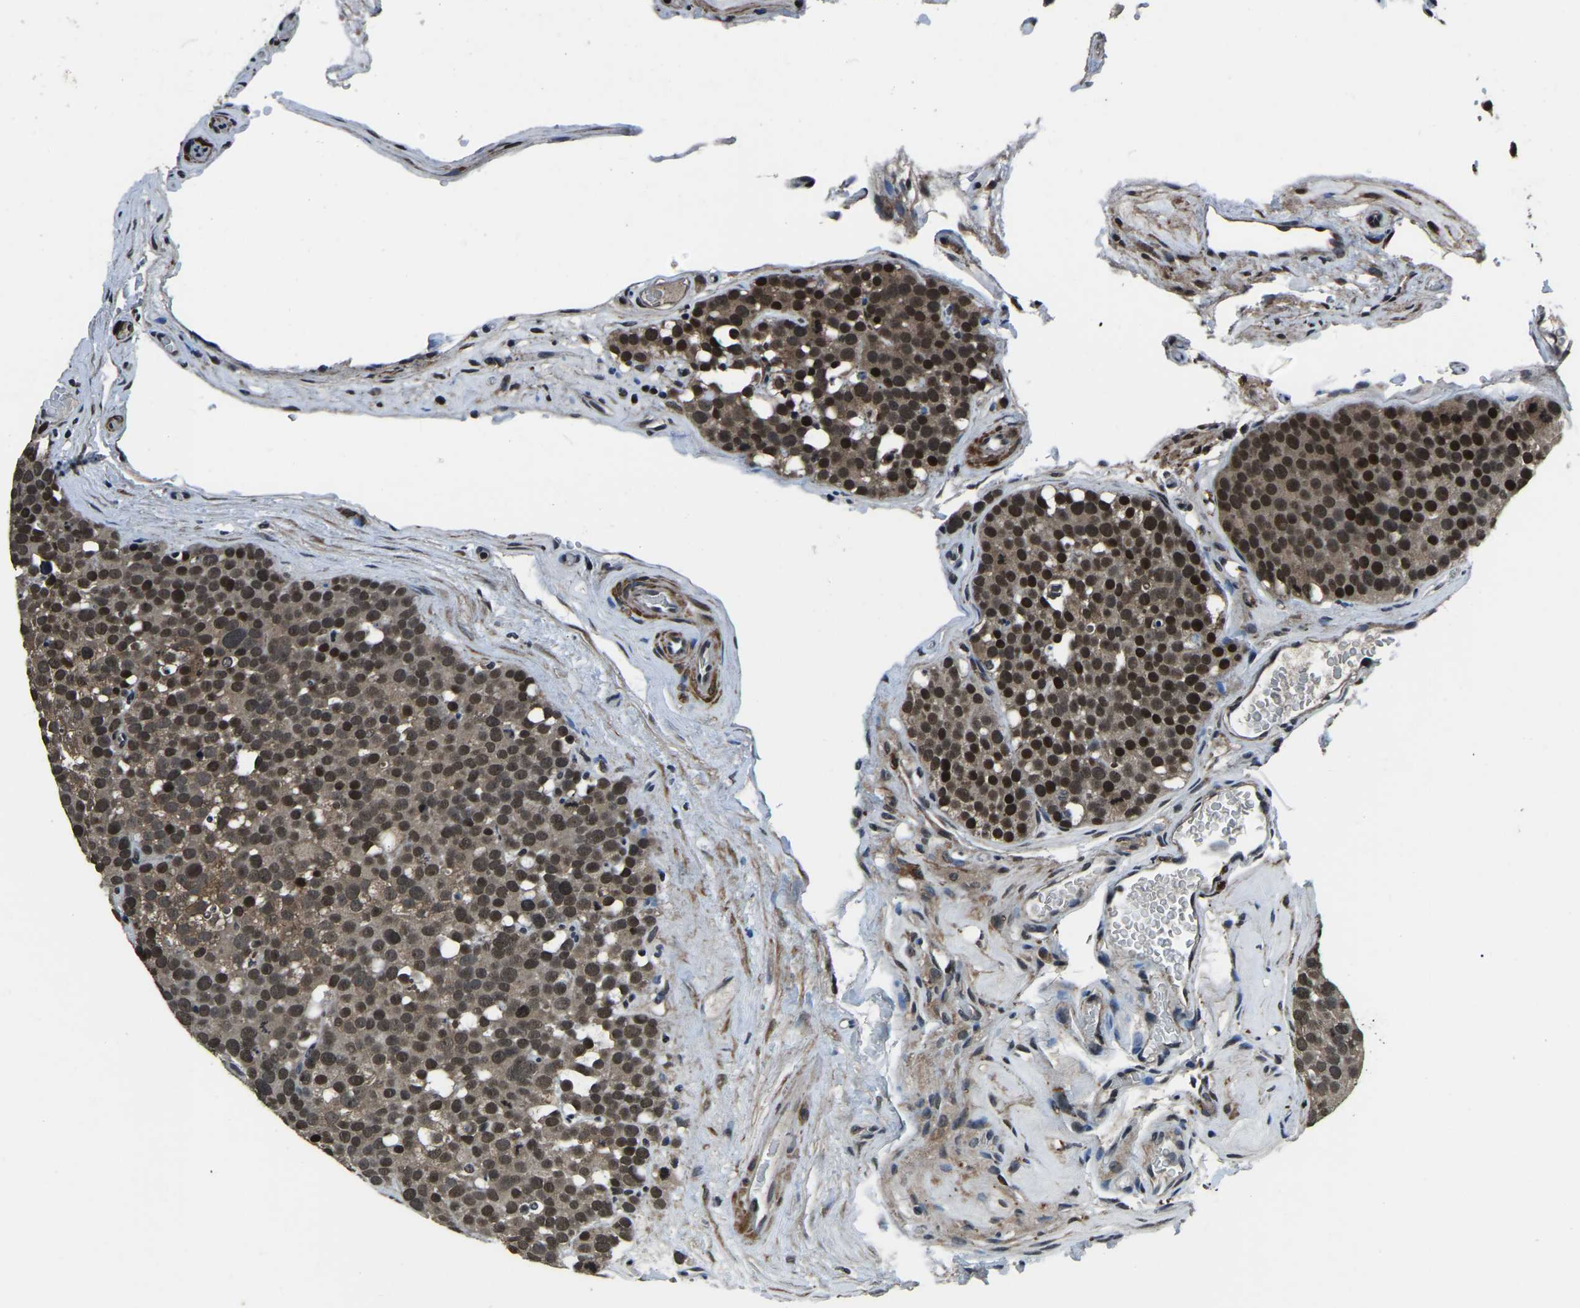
{"staining": {"intensity": "strong", "quantity": ">75%", "location": "cytoplasmic/membranous,nuclear"}, "tissue": "testis cancer", "cell_type": "Tumor cells", "image_type": "cancer", "snomed": [{"axis": "morphology", "description": "Seminoma, NOS"}, {"axis": "topography", "description": "Testis"}], "caption": "Seminoma (testis) stained for a protein (brown) displays strong cytoplasmic/membranous and nuclear positive positivity in about >75% of tumor cells.", "gene": "ANKIB1", "patient": {"sex": "male", "age": 71}}